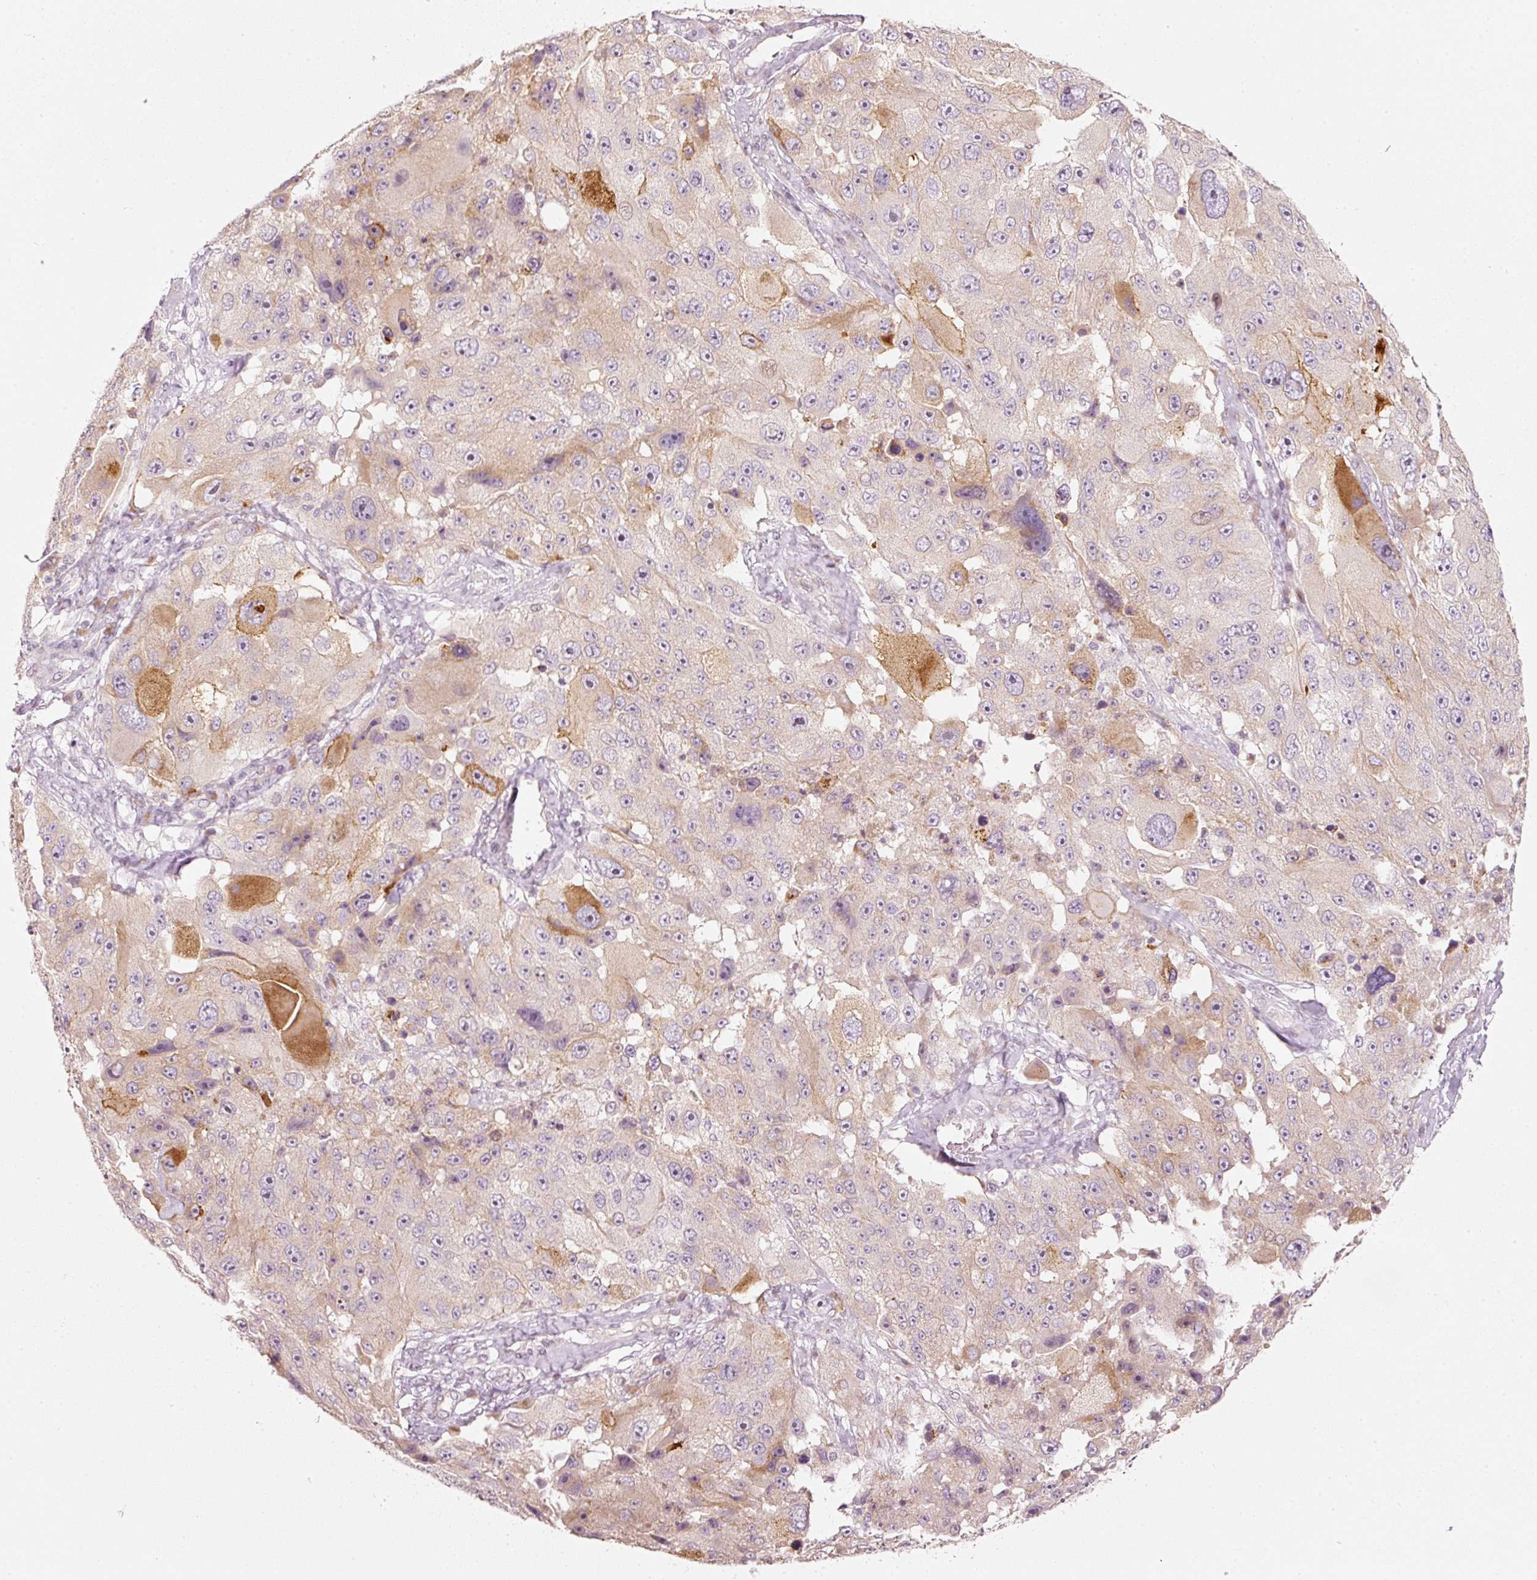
{"staining": {"intensity": "strong", "quantity": "<25%", "location": "cytoplasmic/membranous"}, "tissue": "melanoma", "cell_type": "Tumor cells", "image_type": "cancer", "snomed": [{"axis": "morphology", "description": "Malignant melanoma, Metastatic site"}, {"axis": "topography", "description": "Lymph node"}], "caption": "Immunohistochemistry (IHC) of malignant melanoma (metastatic site) displays medium levels of strong cytoplasmic/membranous expression in about <25% of tumor cells. (IHC, brightfield microscopy, high magnification).", "gene": "SLC20A1", "patient": {"sex": "male", "age": 62}}